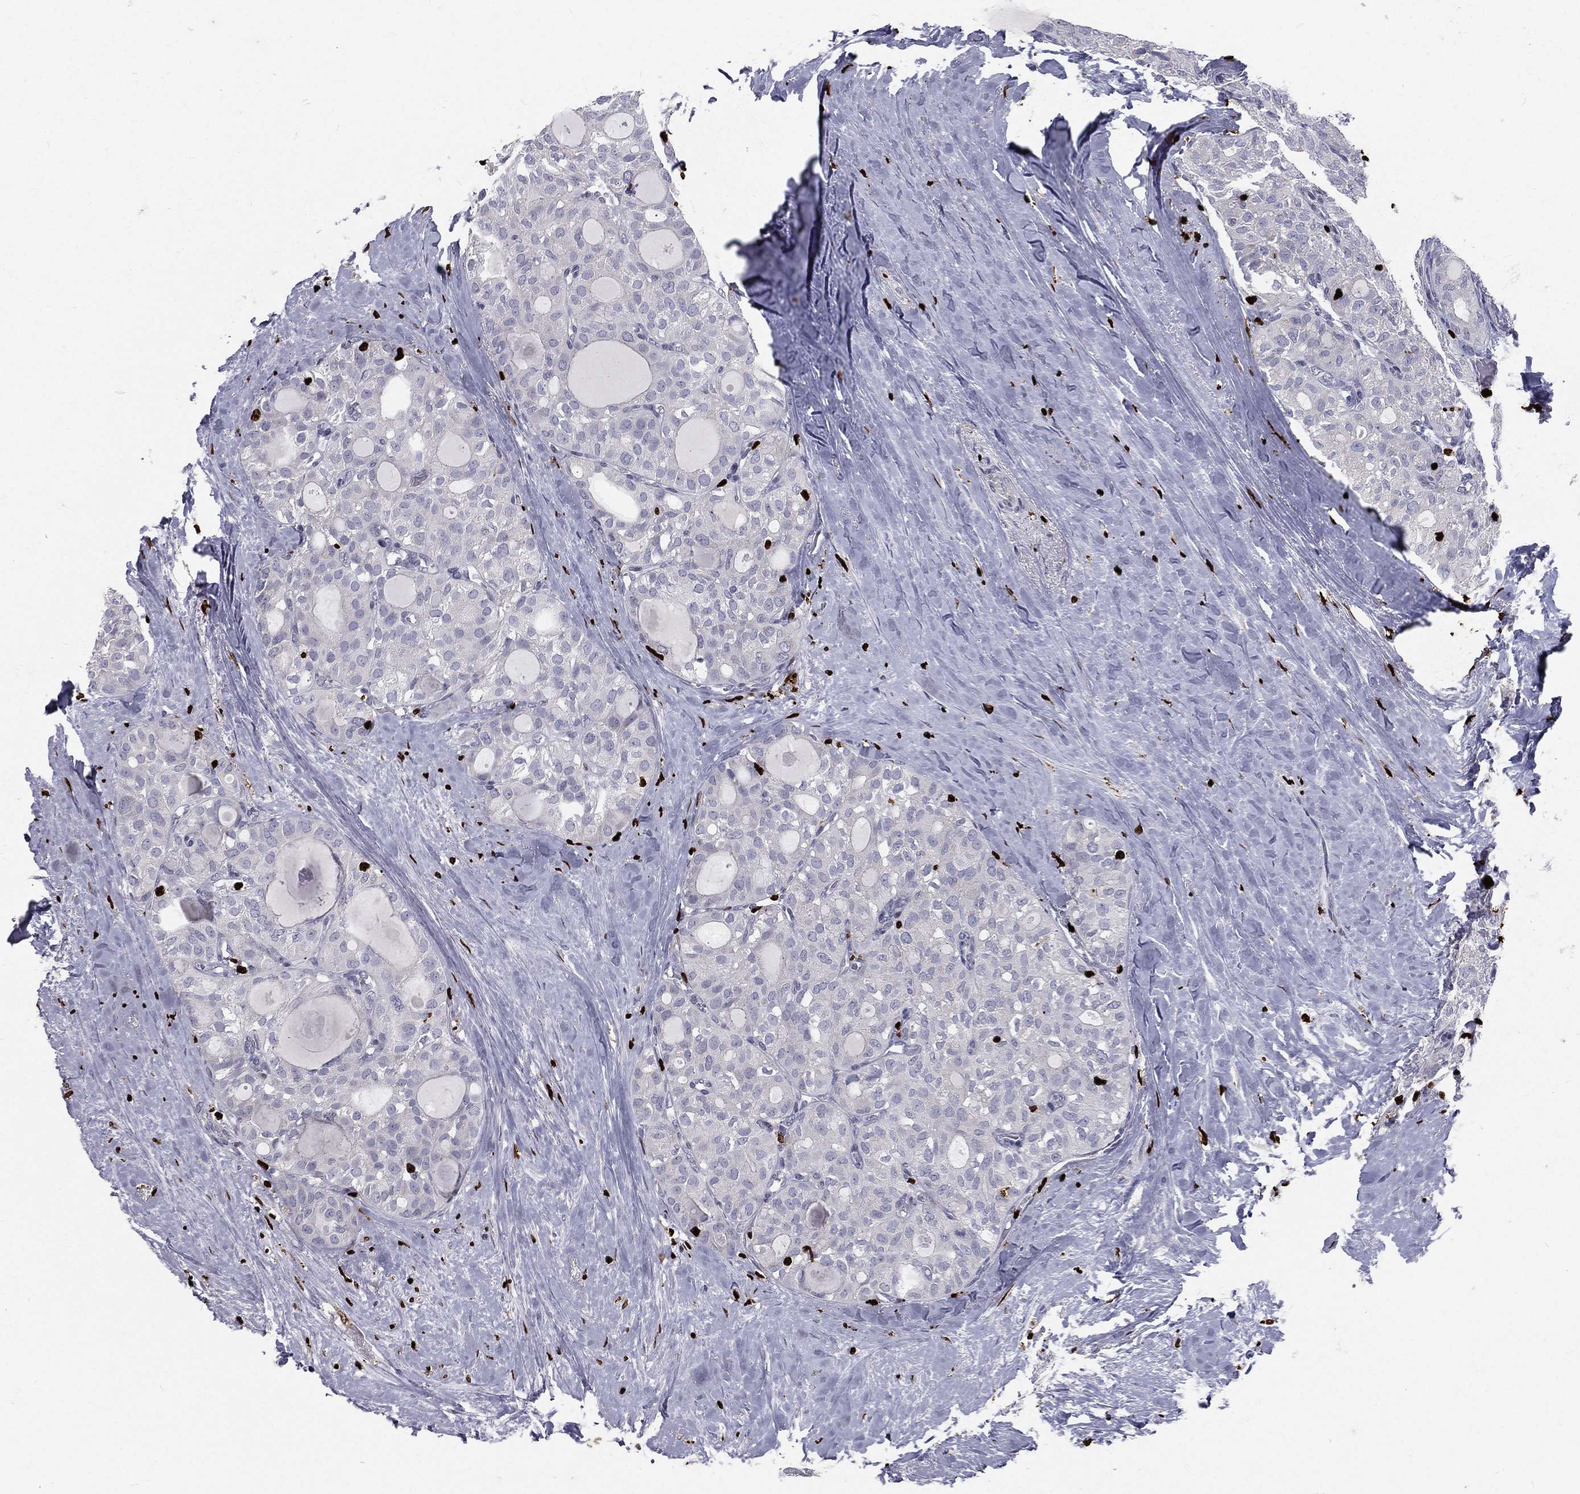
{"staining": {"intensity": "negative", "quantity": "none", "location": "none"}, "tissue": "thyroid cancer", "cell_type": "Tumor cells", "image_type": "cancer", "snomed": [{"axis": "morphology", "description": "Follicular adenoma carcinoma, NOS"}, {"axis": "topography", "description": "Thyroid gland"}], "caption": "Thyroid follicular adenoma carcinoma was stained to show a protein in brown. There is no significant expression in tumor cells.", "gene": "MNDA", "patient": {"sex": "male", "age": 75}}